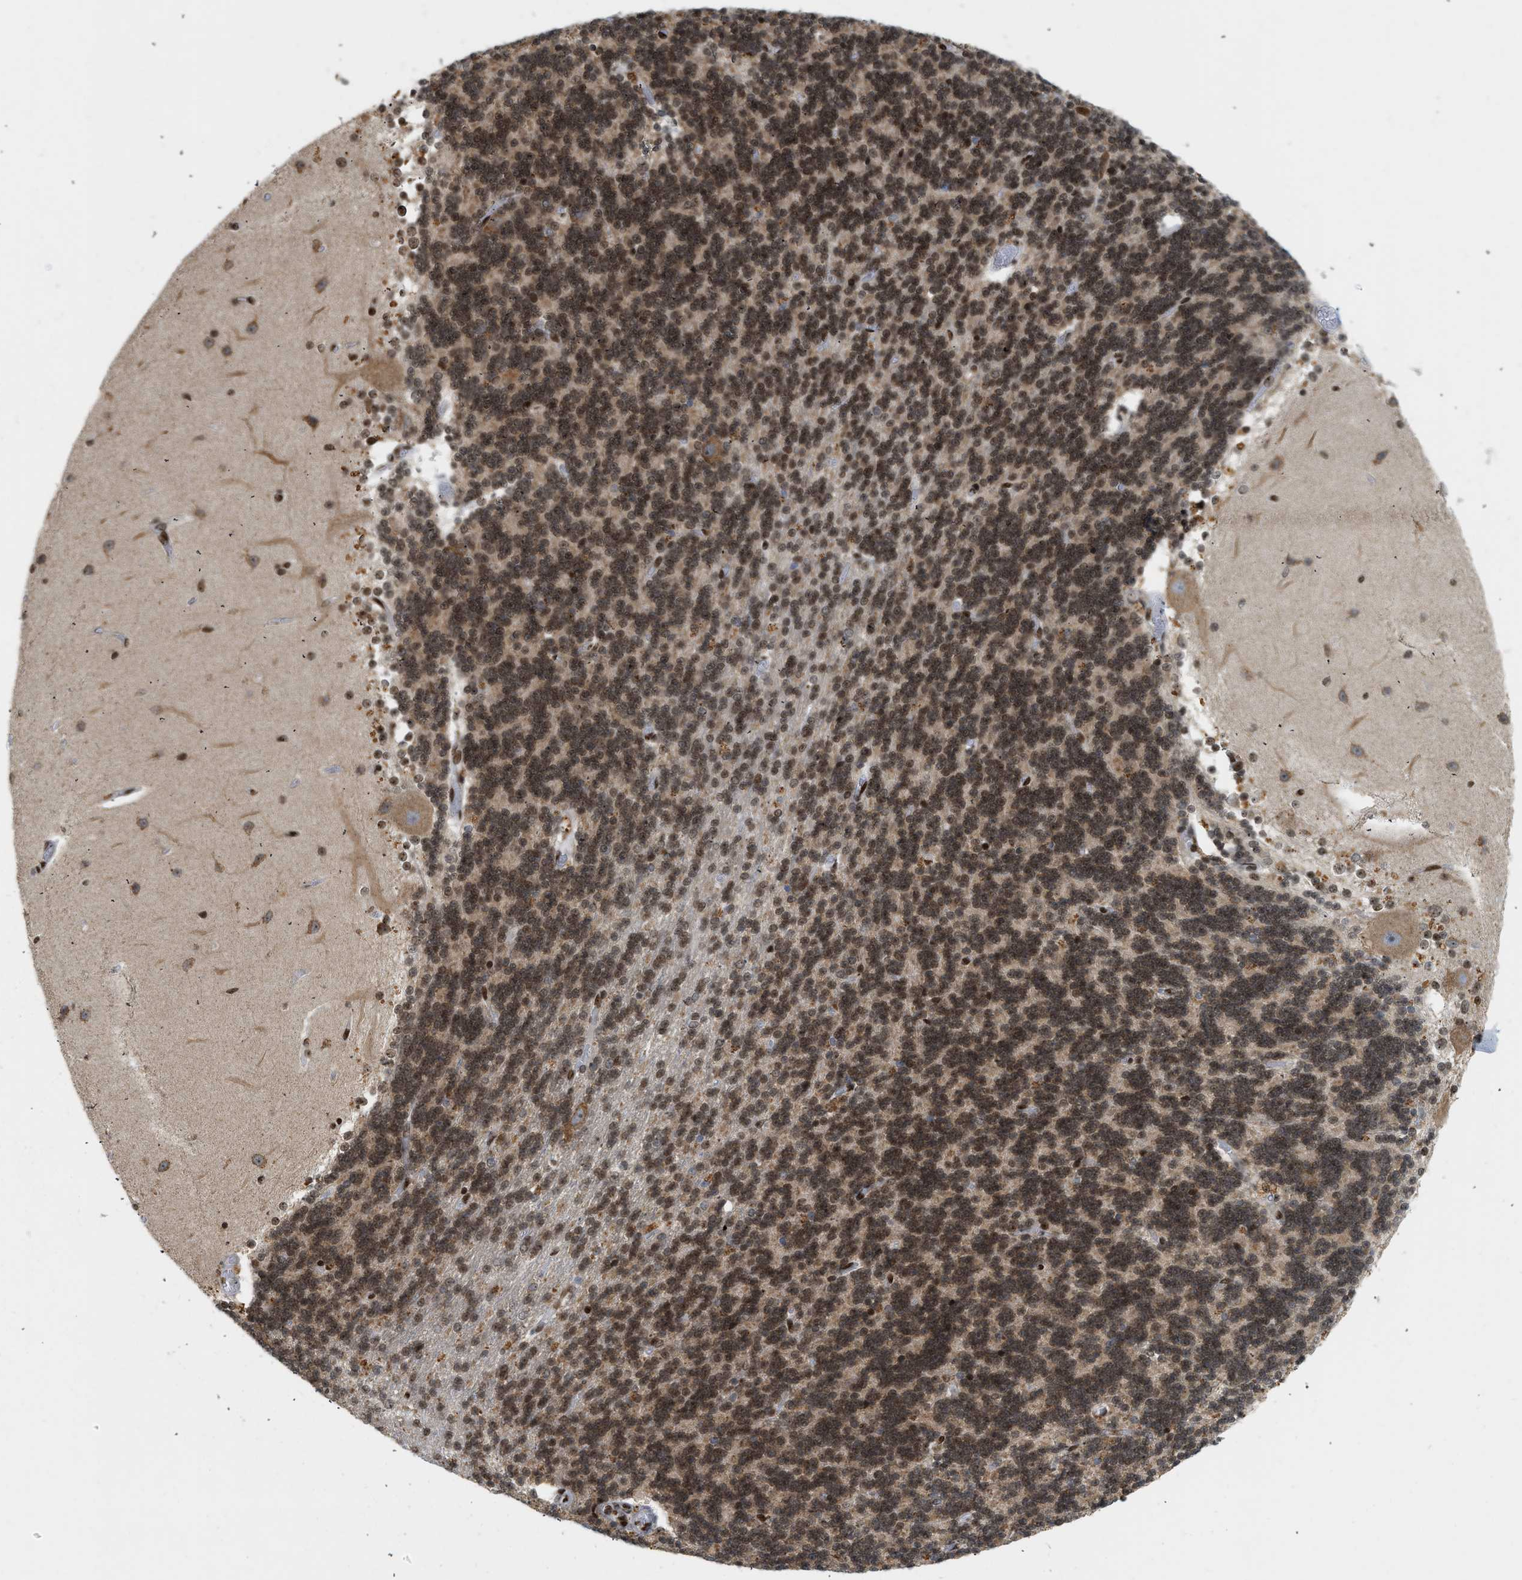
{"staining": {"intensity": "strong", "quantity": ">75%", "location": "nuclear"}, "tissue": "cerebellum", "cell_type": "Cells in granular layer", "image_type": "normal", "snomed": [{"axis": "morphology", "description": "Normal tissue, NOS"}, {"axis": "topography", "description": "Cerebellum"}], "caption": "An immunohistochemistry photomicrograph of benign tissue is shown. Protein staining in brown labels strong nuclear positivity in cerebellum within cells in granular layer. (DAB (3,3'-diaminobenzidine) IHC with brightfield microscopy, high magnification).", "gene": "ZNF22", "patient": {"sex": "female", "age": 54}}